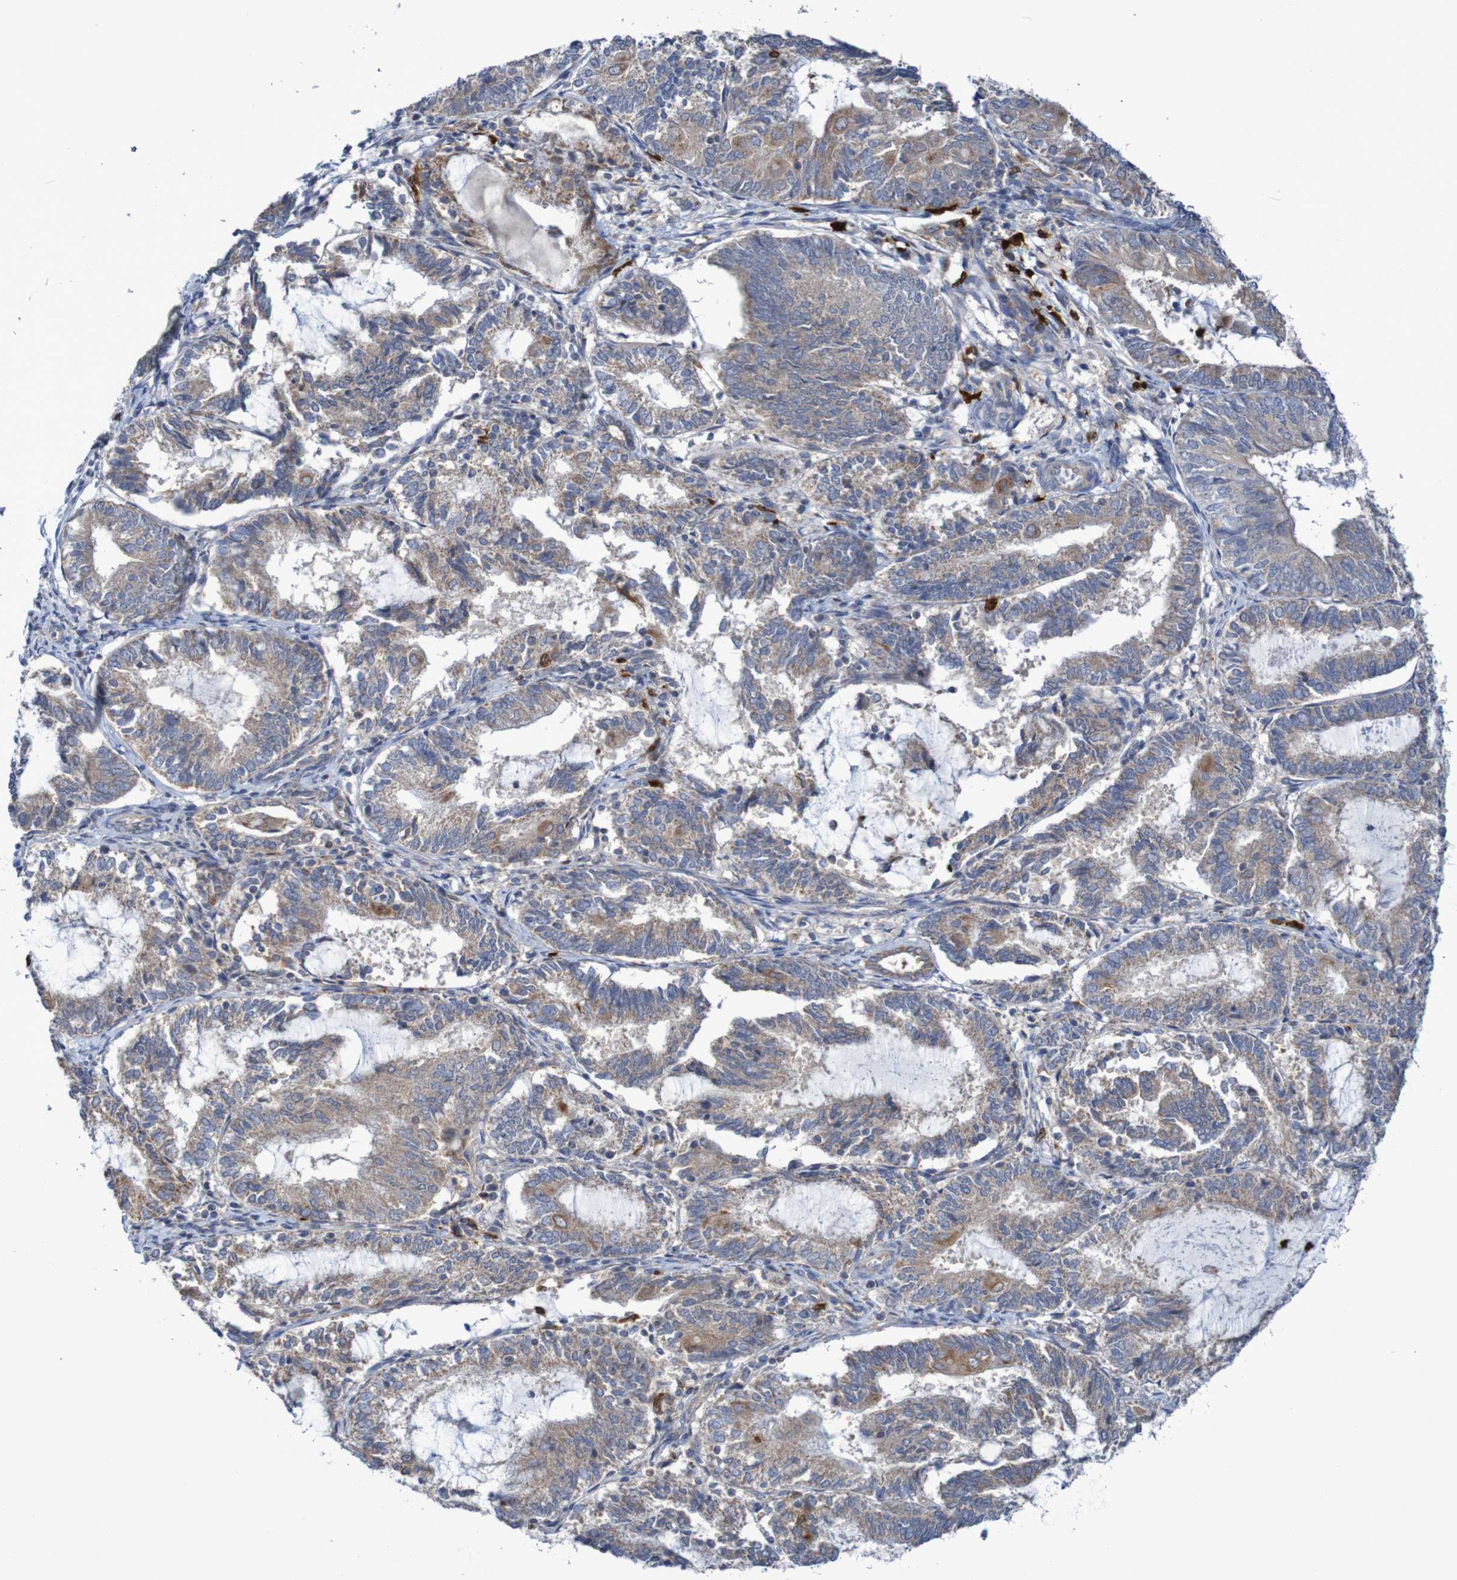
{"staining": {"intensity": "weak", "quantity": ">75%", "location": "cytoplasmic/membranous"}, "tissue": "endometrial cancer", "cell_type": "Tumor cells", "image_type": "cancer", "snomed": [{"axis": "morphology", "description": "Adenocarcinoma, NOS"}, {"axis": "topography", "description": "Endometrium"}], "caption": "A micrograph of human endometrial cancer (adenocarcinoma) stained for a protein exhibits weak cytoplasmic/membranous brown staining in tumor cells. The staining was performed using DAB, with brown indicating positive protein expression. Nuclei are stained blue with hematoxylin.", "gene": "PARP4", "patient": {"sex": "female", "age": 81}}